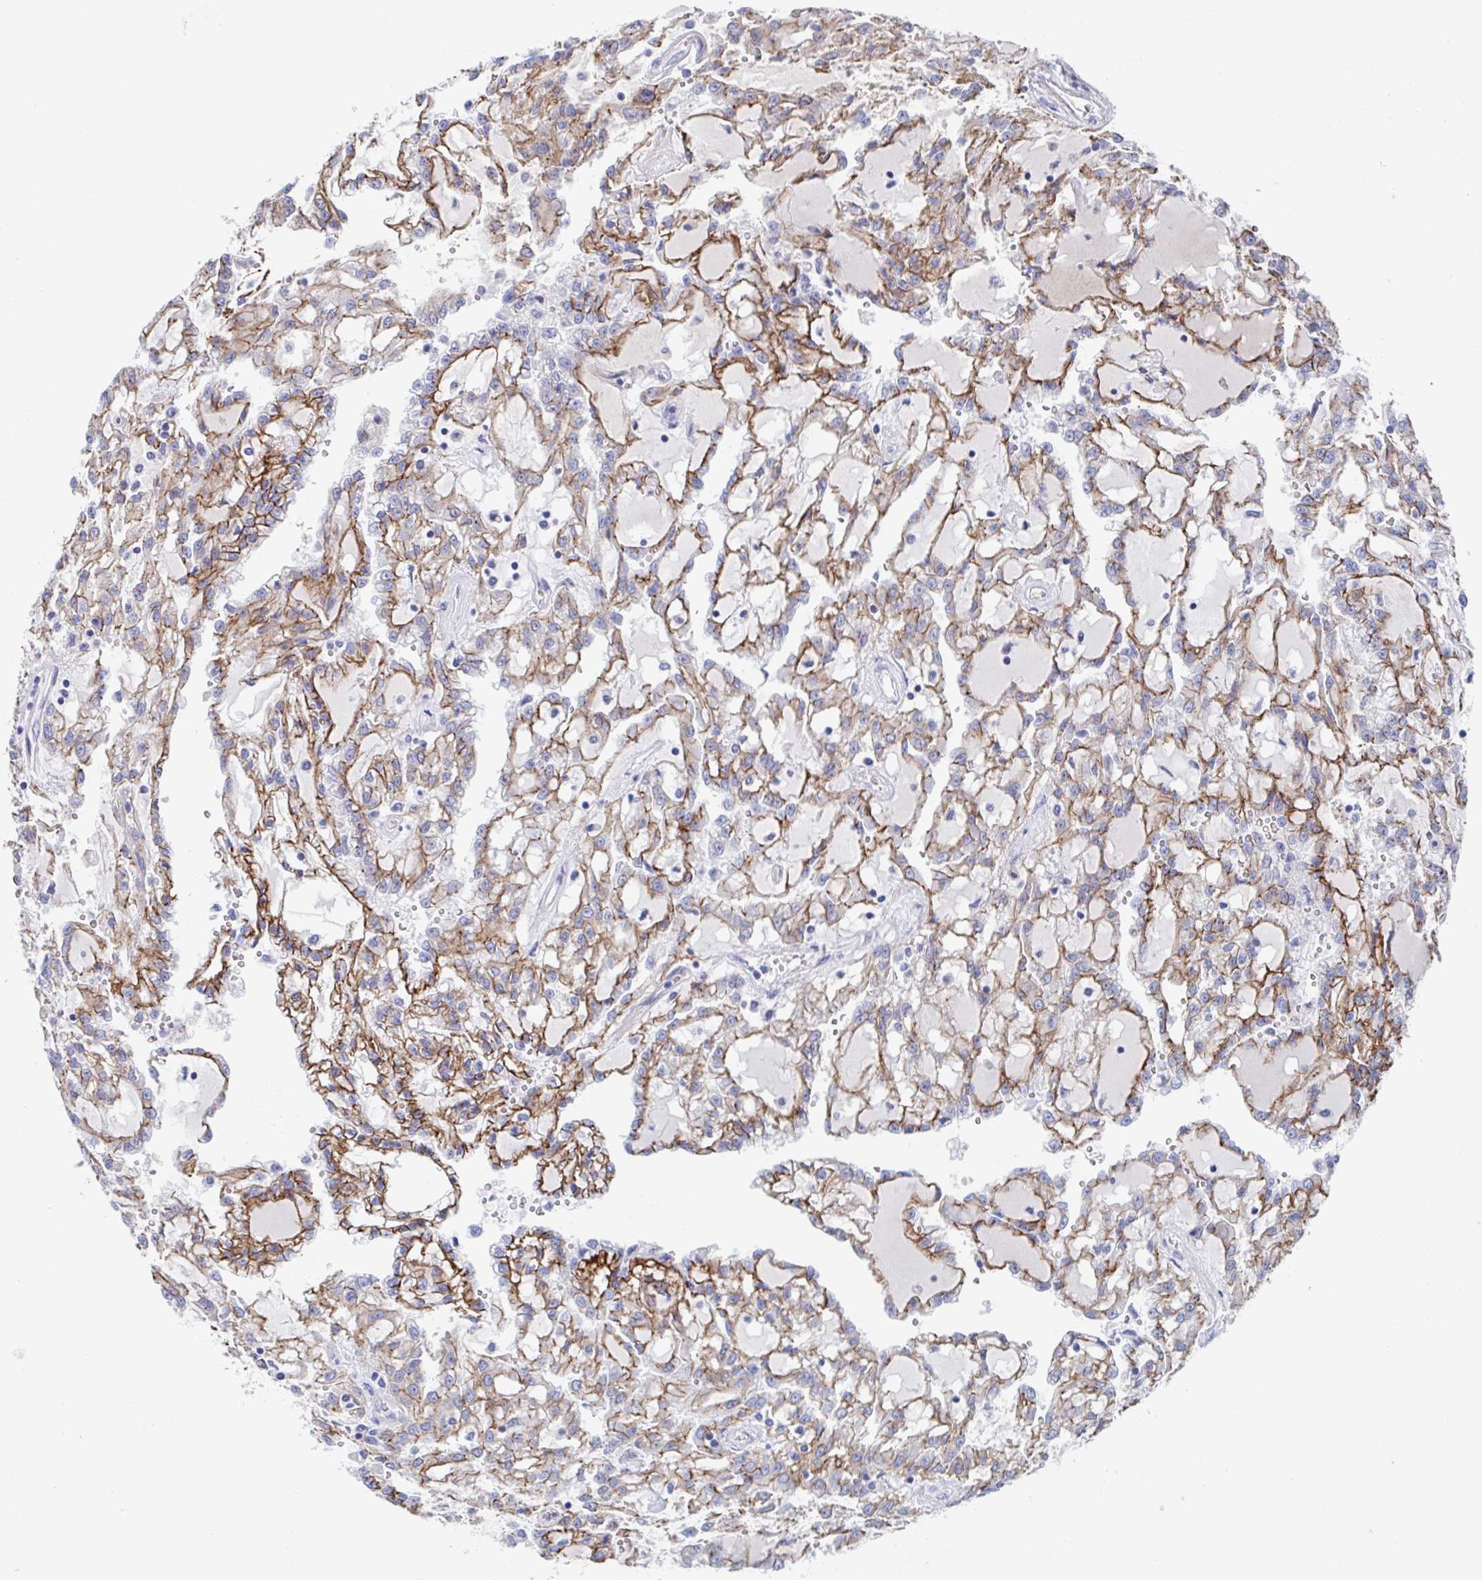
{"staining": {"intensity": "moderate", "quantity": "25%-75%", "location": "cytoplasmic/membranous"}, "tissue": "renal cancer", "cell_type": "Tumor cells", "image_type": "cancer", "snomed": [{"axis": "morphology", "description": "Adenocarcinoma, NOS"}, {"axis": "topography", "description": "Kidney"}], "caption": "Immunohistochemistry image of neoplastic tissue: renal cancer (adenocarcinoma) stained using immunohistochemistry (IHC) demonstrates medium levels of moderate protein expression localized specifically in the cytoplasmic/membranous of tumor cells, appearing as a cytoplasmic/membranous brown color.", "gene": "CDH2", "patient": {"sex": "male", "age": 63}}